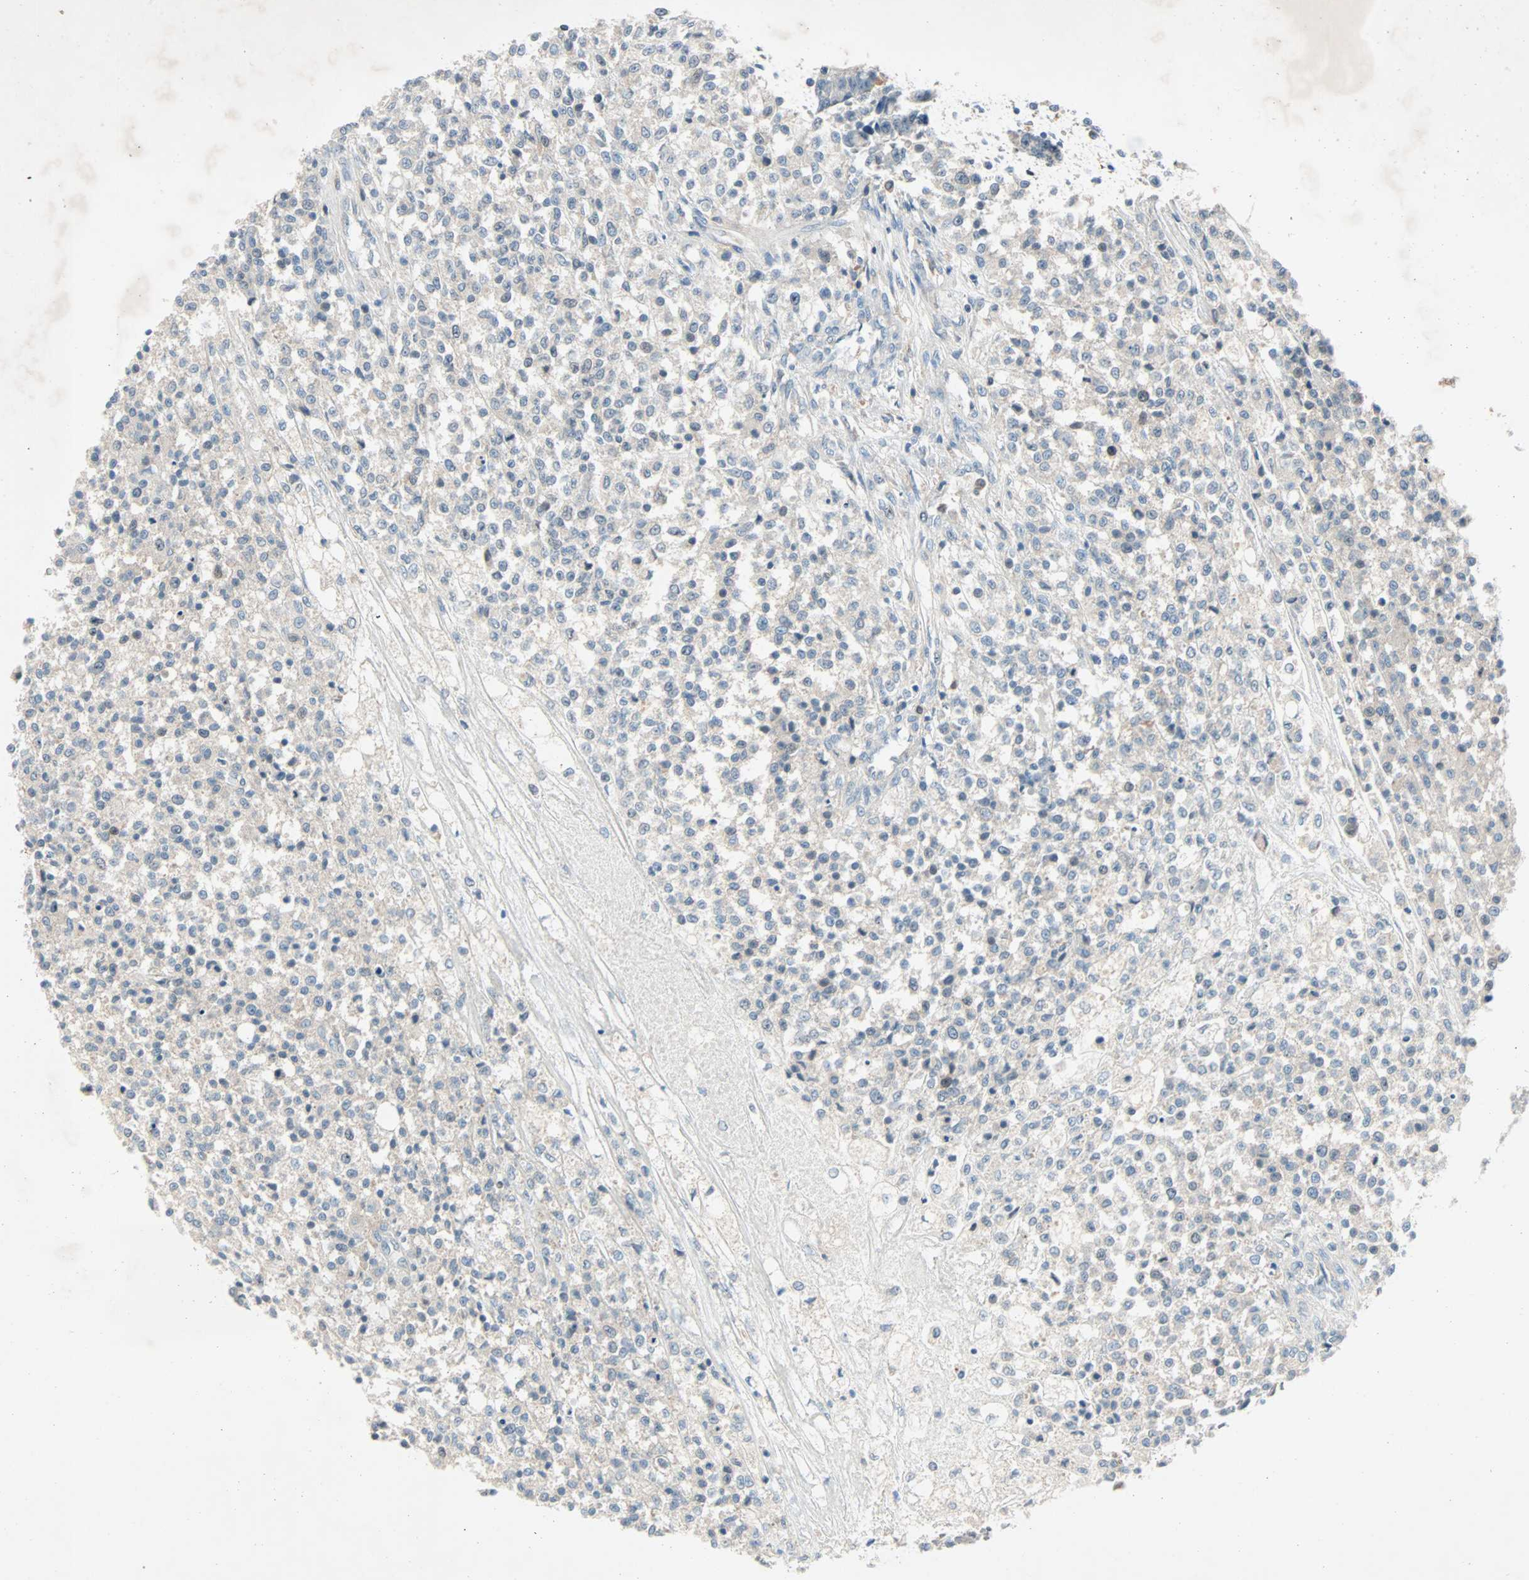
{"staining": {"intensity": "weak", "quantity": "<25%", "location": "cytoplasmic/membranous"}, "tissue": "testis cancer", "cell_type": "Tumor cells", "image_type": "cancer", "snomed": [{"axis": "morphology", "description": "Seminoma, NOS"}, {"axis": "topography", "description": "Testis"}], "caption": "This photomicrograph is of testis cancer stained with immunohistochemistry to label a protein in brown with the nuclei are counter-stained blue. There is no staining in tumor cells. The staining is performed using DAB brown chromogen with nuclei counter-stained in using hematoxylin.", "gene": "SMIM8", "patient": {"sex": "male", "age": 59}}